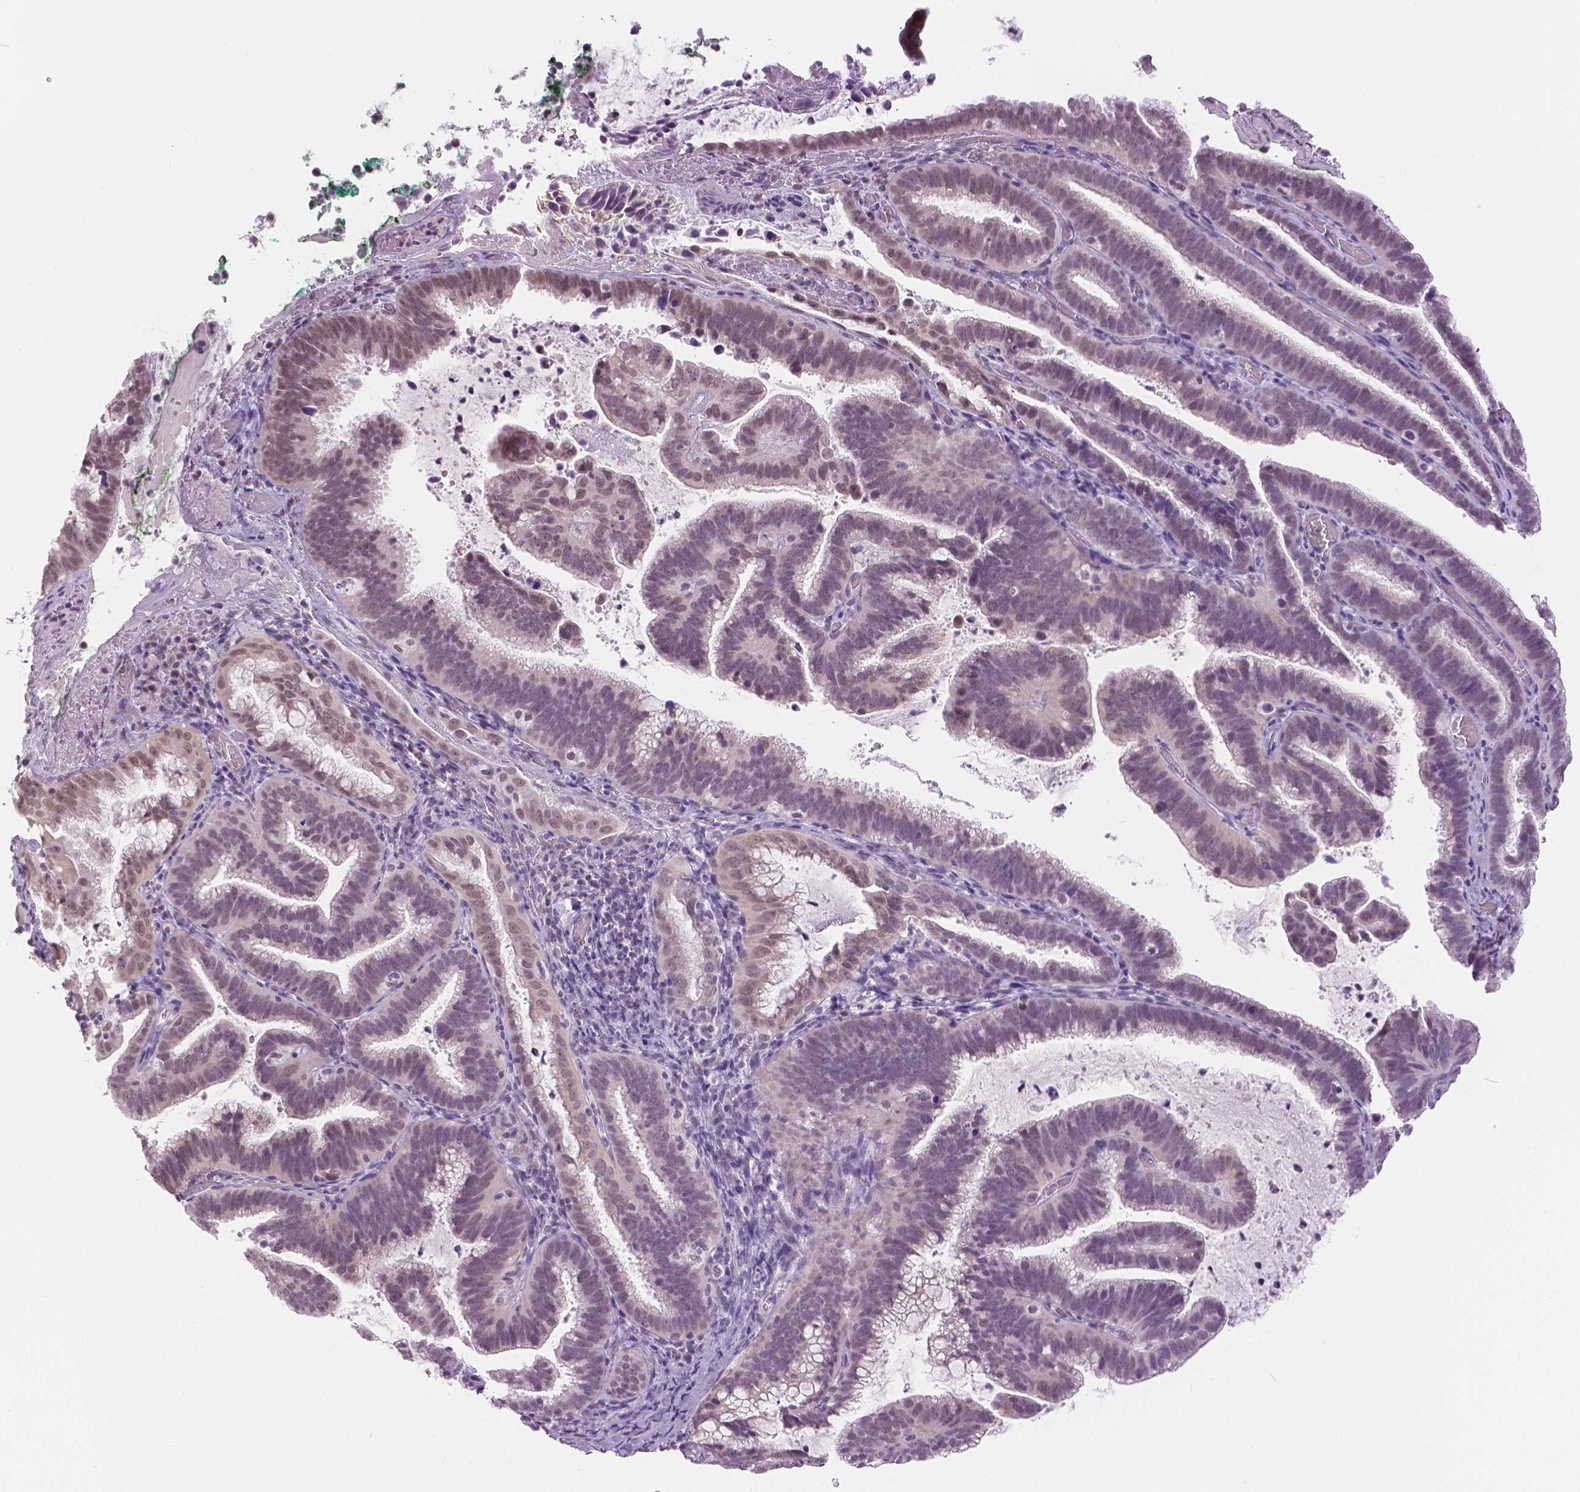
{"staining": {"intensity": "weak", "quantity": "25%-75%", "location": "nuclear"}, "tissue": "cervical cancer", "cell_type": "Tumor cells", "image_type": "cancer", "snomed": [{"axis": "morphology", "description": "Adenocarcinoma, NOS"}, {"axis": "topography", "description": "Cervix"}], "caption": "Weak nuclear positivity for a protein is appreciated in about 25%-75% of tumor cells of cervical adenocarcinoma using immunohistochemistry (IHC).", "gene": "MYOM1", "patient": {"sex": "female", "age": 61}}